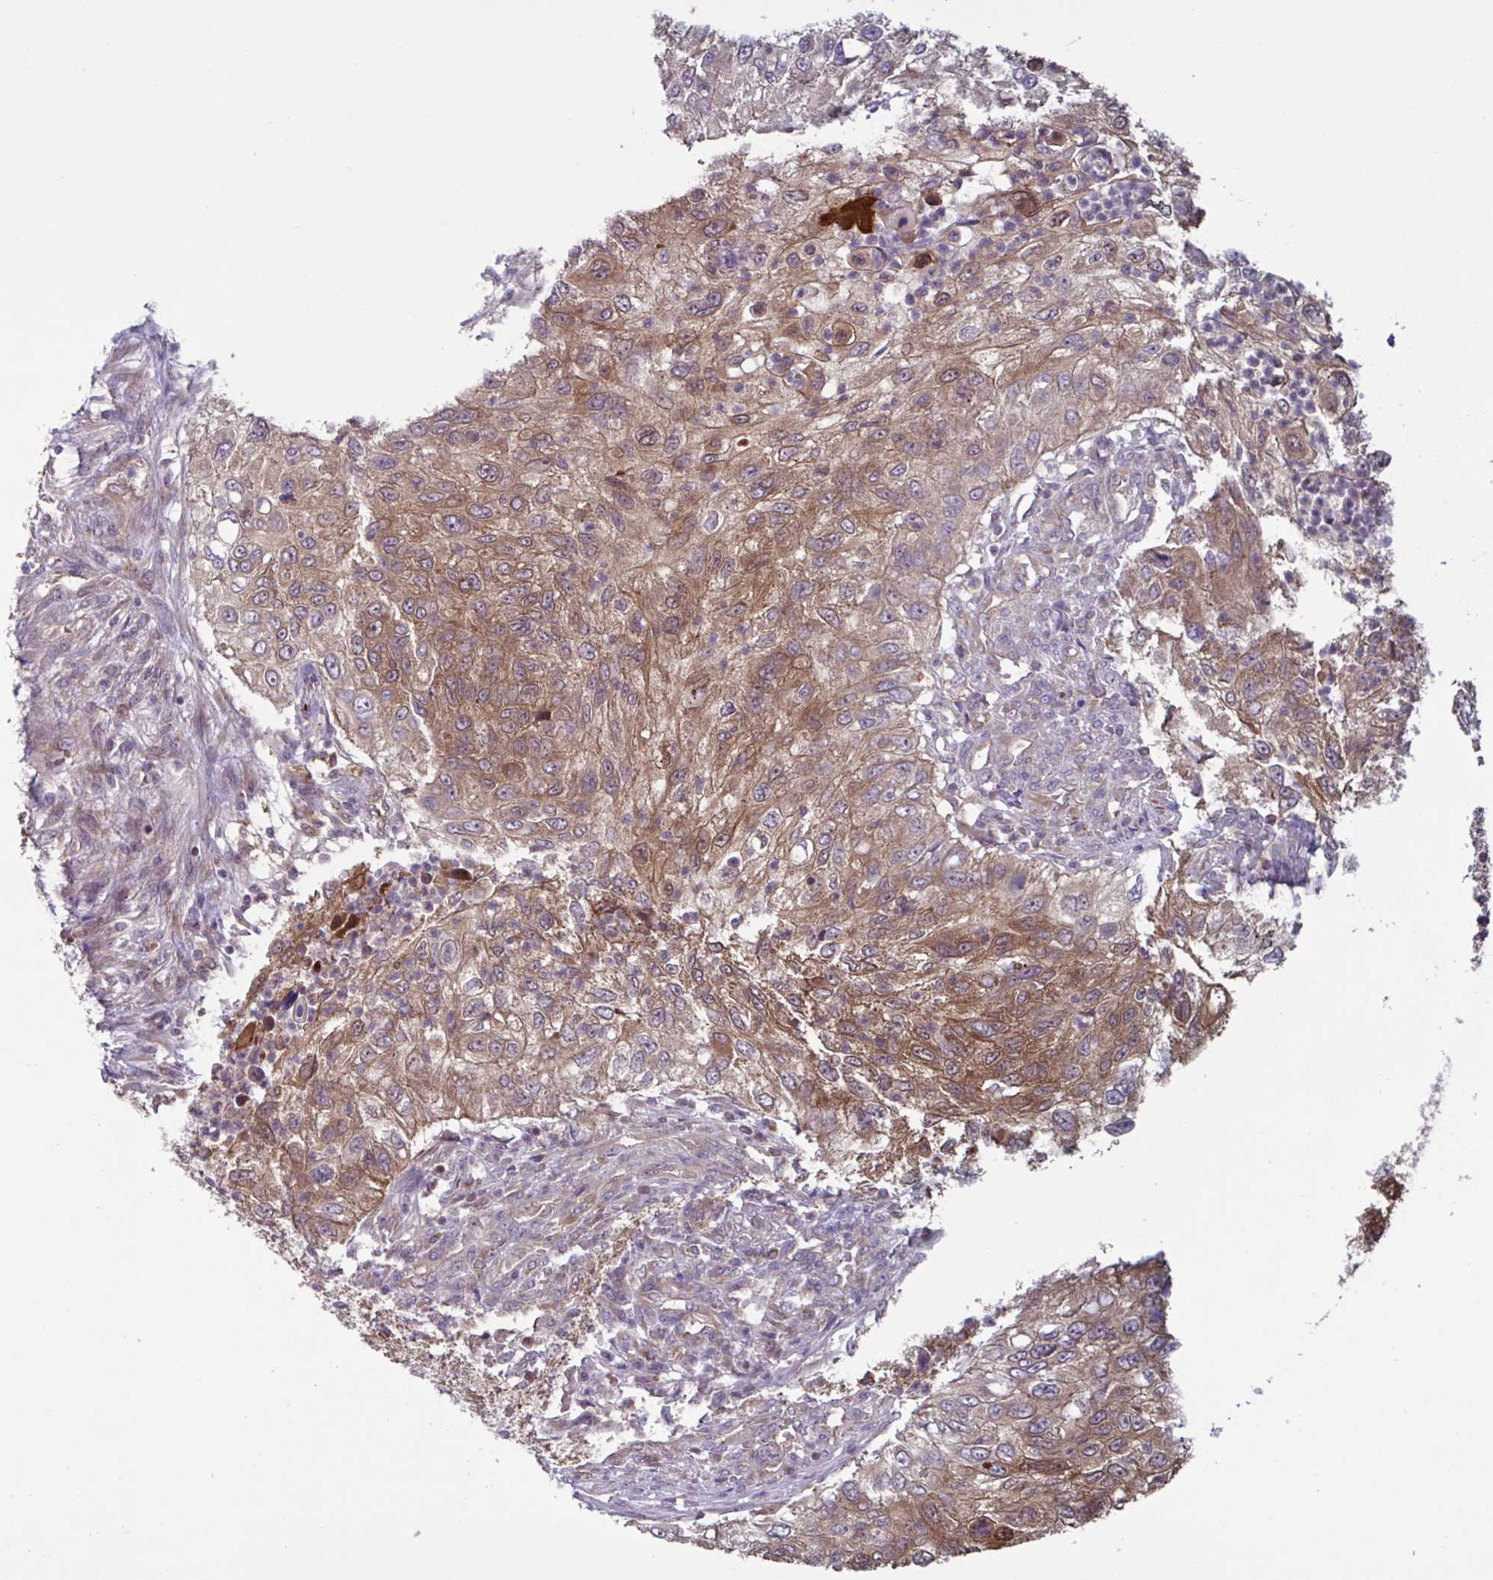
{"staining": {"intensity": "moderate", "quantity": ">75%", "location": "cytoplasmic/membranous,nuclear"}, "tissue": "urothelial cancer", "cell_type": "Tumor cells", "image_type": "cancer", "snomed": [{"axis": "morphology", "description": "Urothelial carcinoma, High grade"}, {"axis": "topography", "description": "Urinary bladder"}], "caption": "Human urothelial carcinoma (high-grade) stained for a protein (brown) shows moderate cytoplasmic/membranous and nuclear positive expression in approximately >75% of tumor cells.", "gene": "GLTP", "patient": {"sex": "female", "age": 60}}